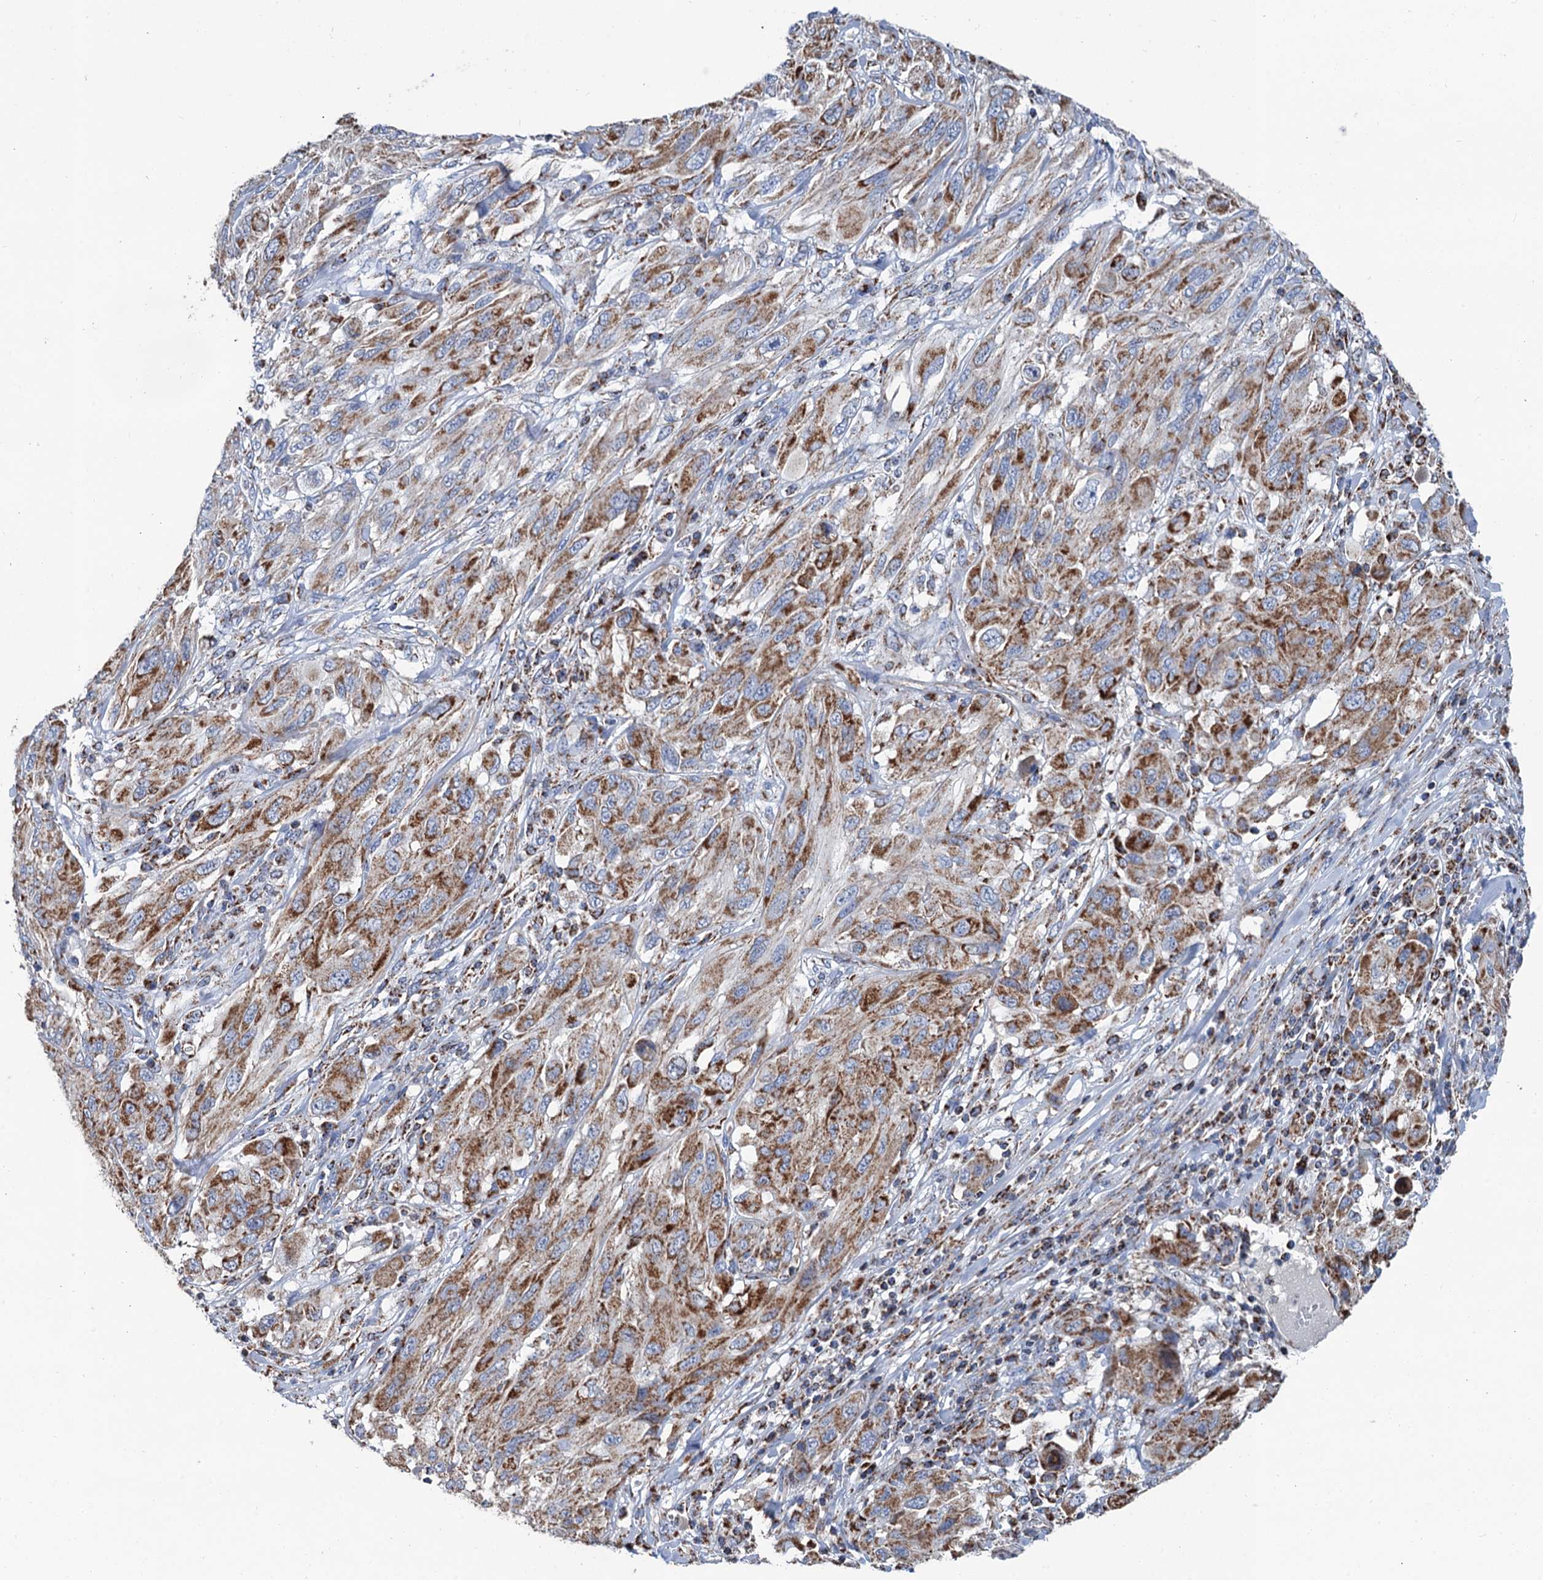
{"staining": {"intensity": "moderate", "quantity": ">75%", "location": "cytoplasmic/membranous"}, "tissue": "melanoma", "cell_type": "Tumor cells", "image_type": "cancer", "snomed": [{"axis": "morphology", "description": "Malignant melanoma, NOS"}, {"axis": "topography", "description": "Skin"}], "caption": "Protein expression analysis of human malignant melanoma reveals moderate cytoplasmic/membranous expression in approximately >75% of tumor cells.", "gene": "IVD", "patient": {"sex": "female", "age": 91}}